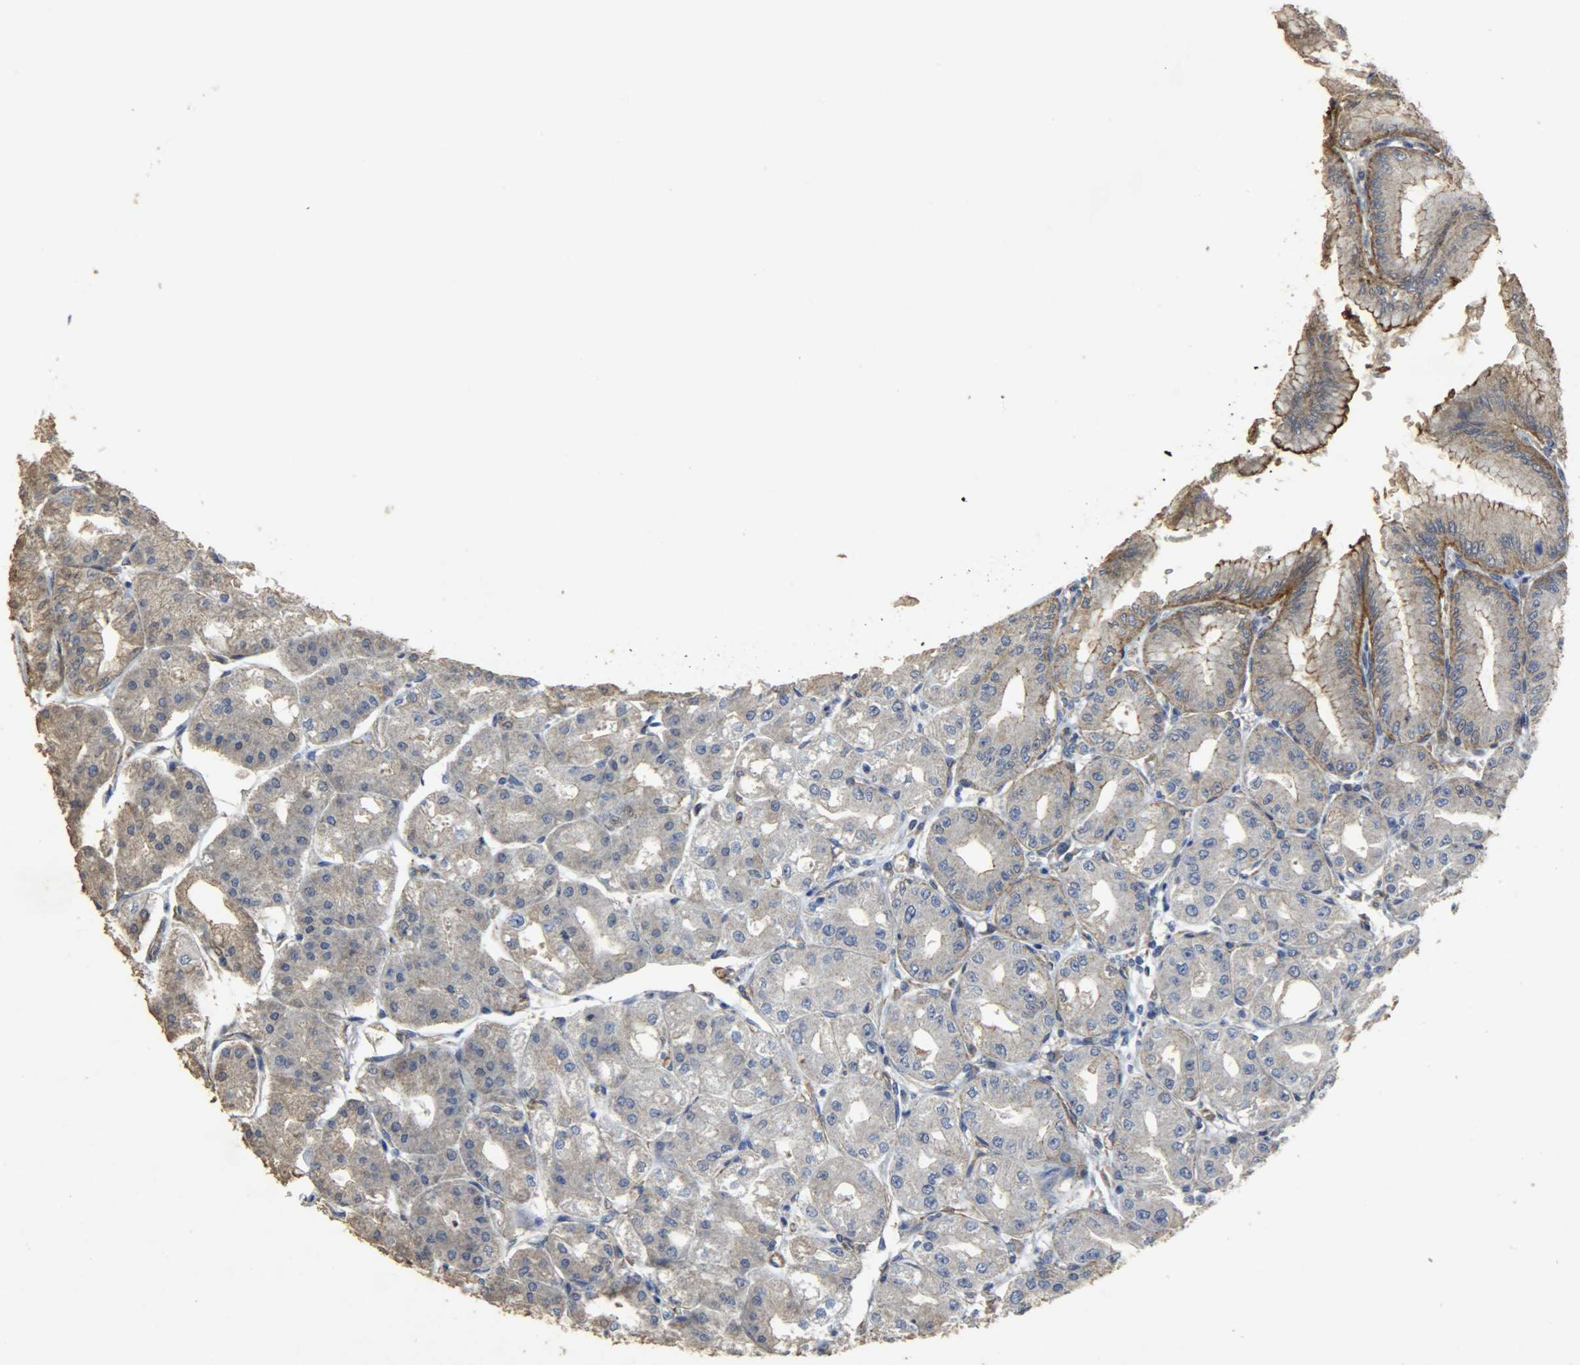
{"staining": {"intensity": "strong", "quantity": "<25%", "location": "cytoplasmic/membranous"}, "tissue": "stomach", "cell_type": "Glandular cells", "image_type": "normal", "snomed": [{"axis": "morphology", "description": "Normal tissue, NOS"}, {"axis": "topography", "description": "Stomach, lower"}], "caption": "Immunohistochemistry (DAB (3,3'-diaminobenzidine)) staining of unremarkable human stomach displays strong cytoplasmic/membranous protein staining in approximately <25% of glandular cells. (brown staining indicates protein expression, while blue staining denotes nuclei).", "gene": "TPM4", "patient": {"sex": "male", "age": 71}}